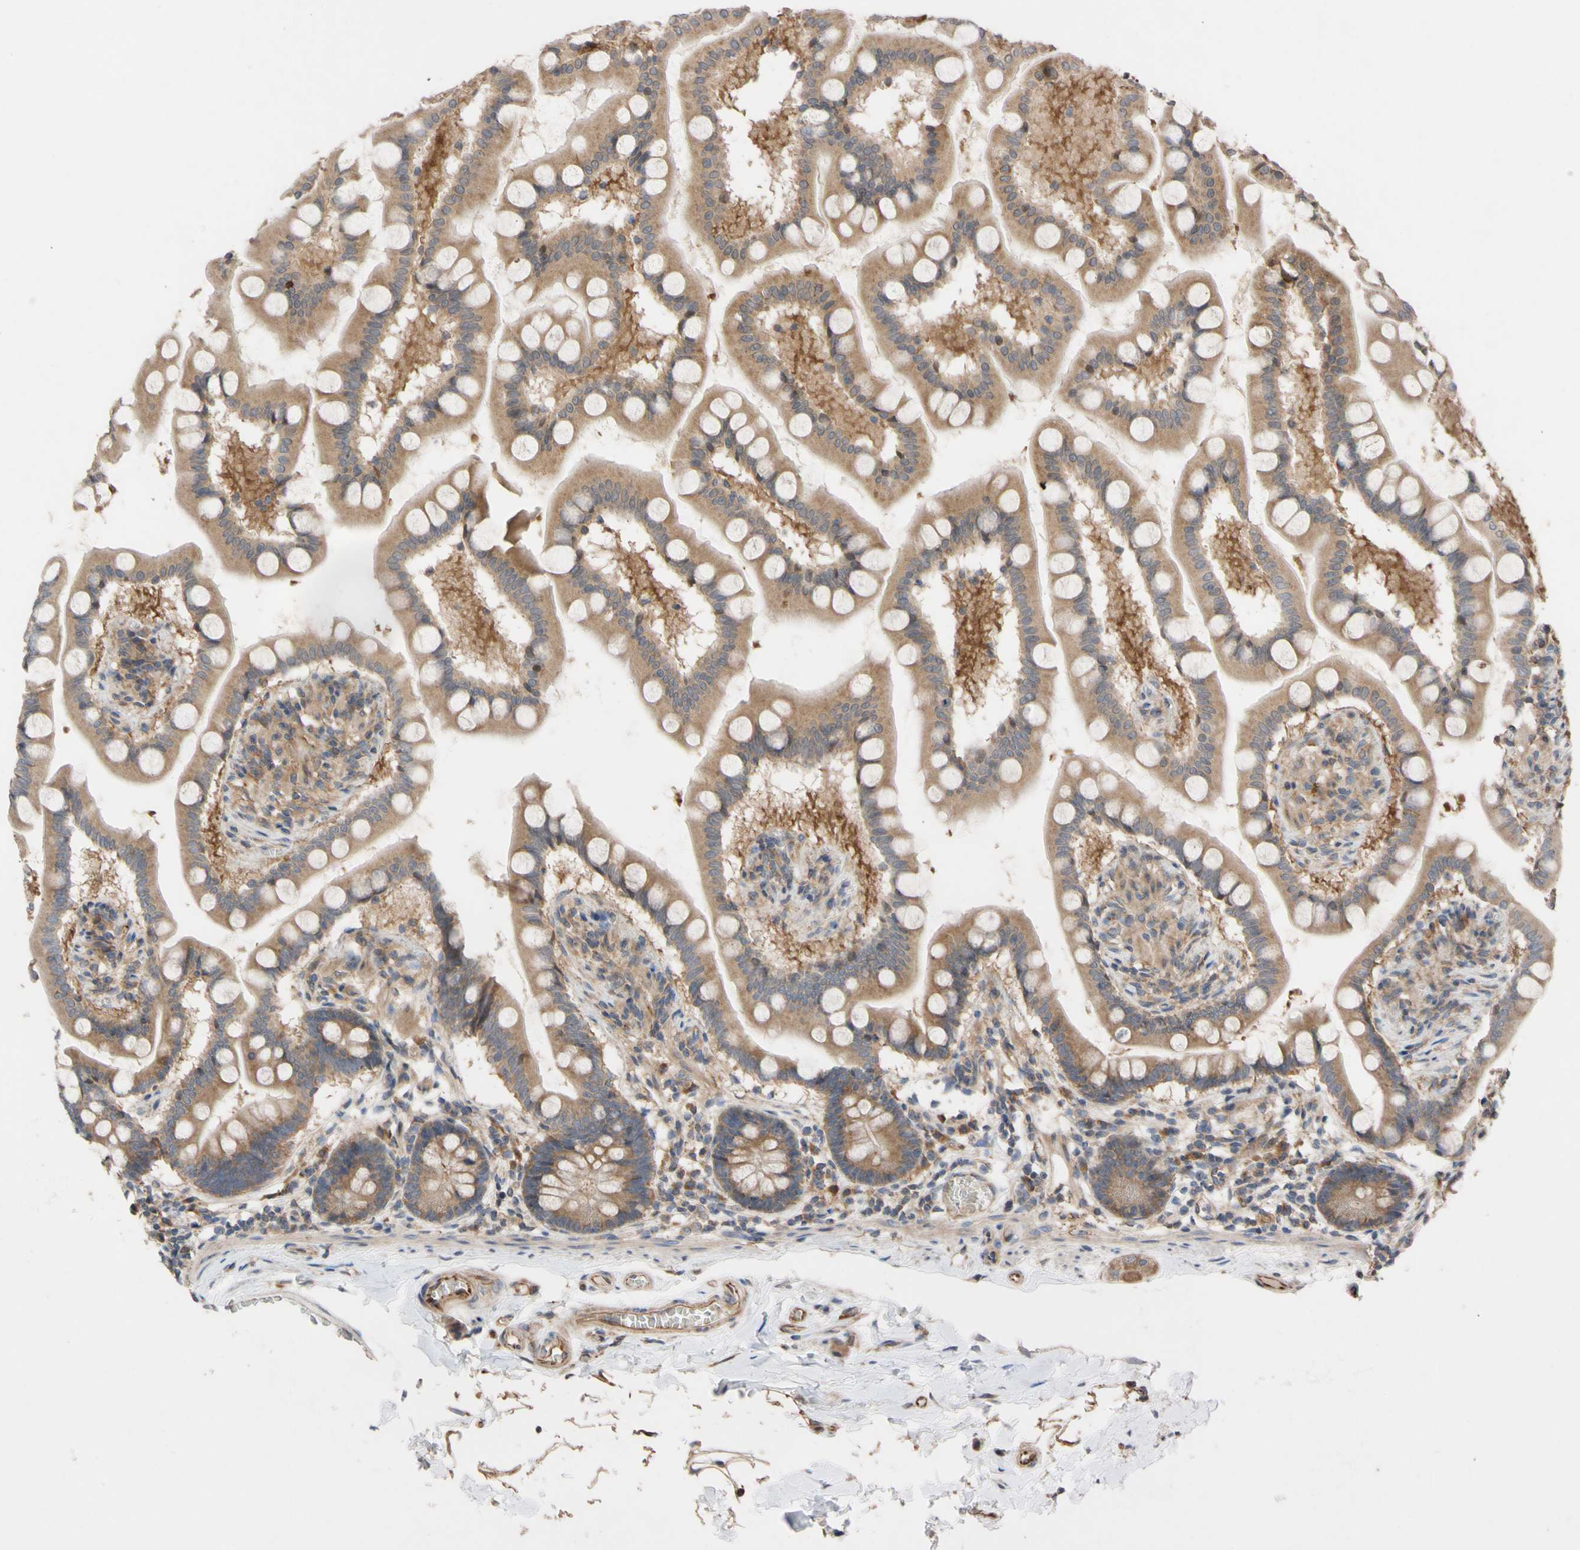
{"staining": {"intensity": "moderate", "quantity": ">75%", "location": "cytoplasmic/membranous"}, "tissue": "small intestine", "cell_type": "Glandular cells", "image_type": "normal", "snomed": [{"axis": "morphology", "description": "Normal tissue, NOS"}, {"axis": "topography", "description": "Small intestine"}], "caption": "Unremarkable small intestine was stained to show a protein in brown. There is medium levels of moderate cytoplasmic/membranous expression in about >75% of glandular cells.", "gene": "EIF2S3", "patient": {"sex": "male", "age": 41}}